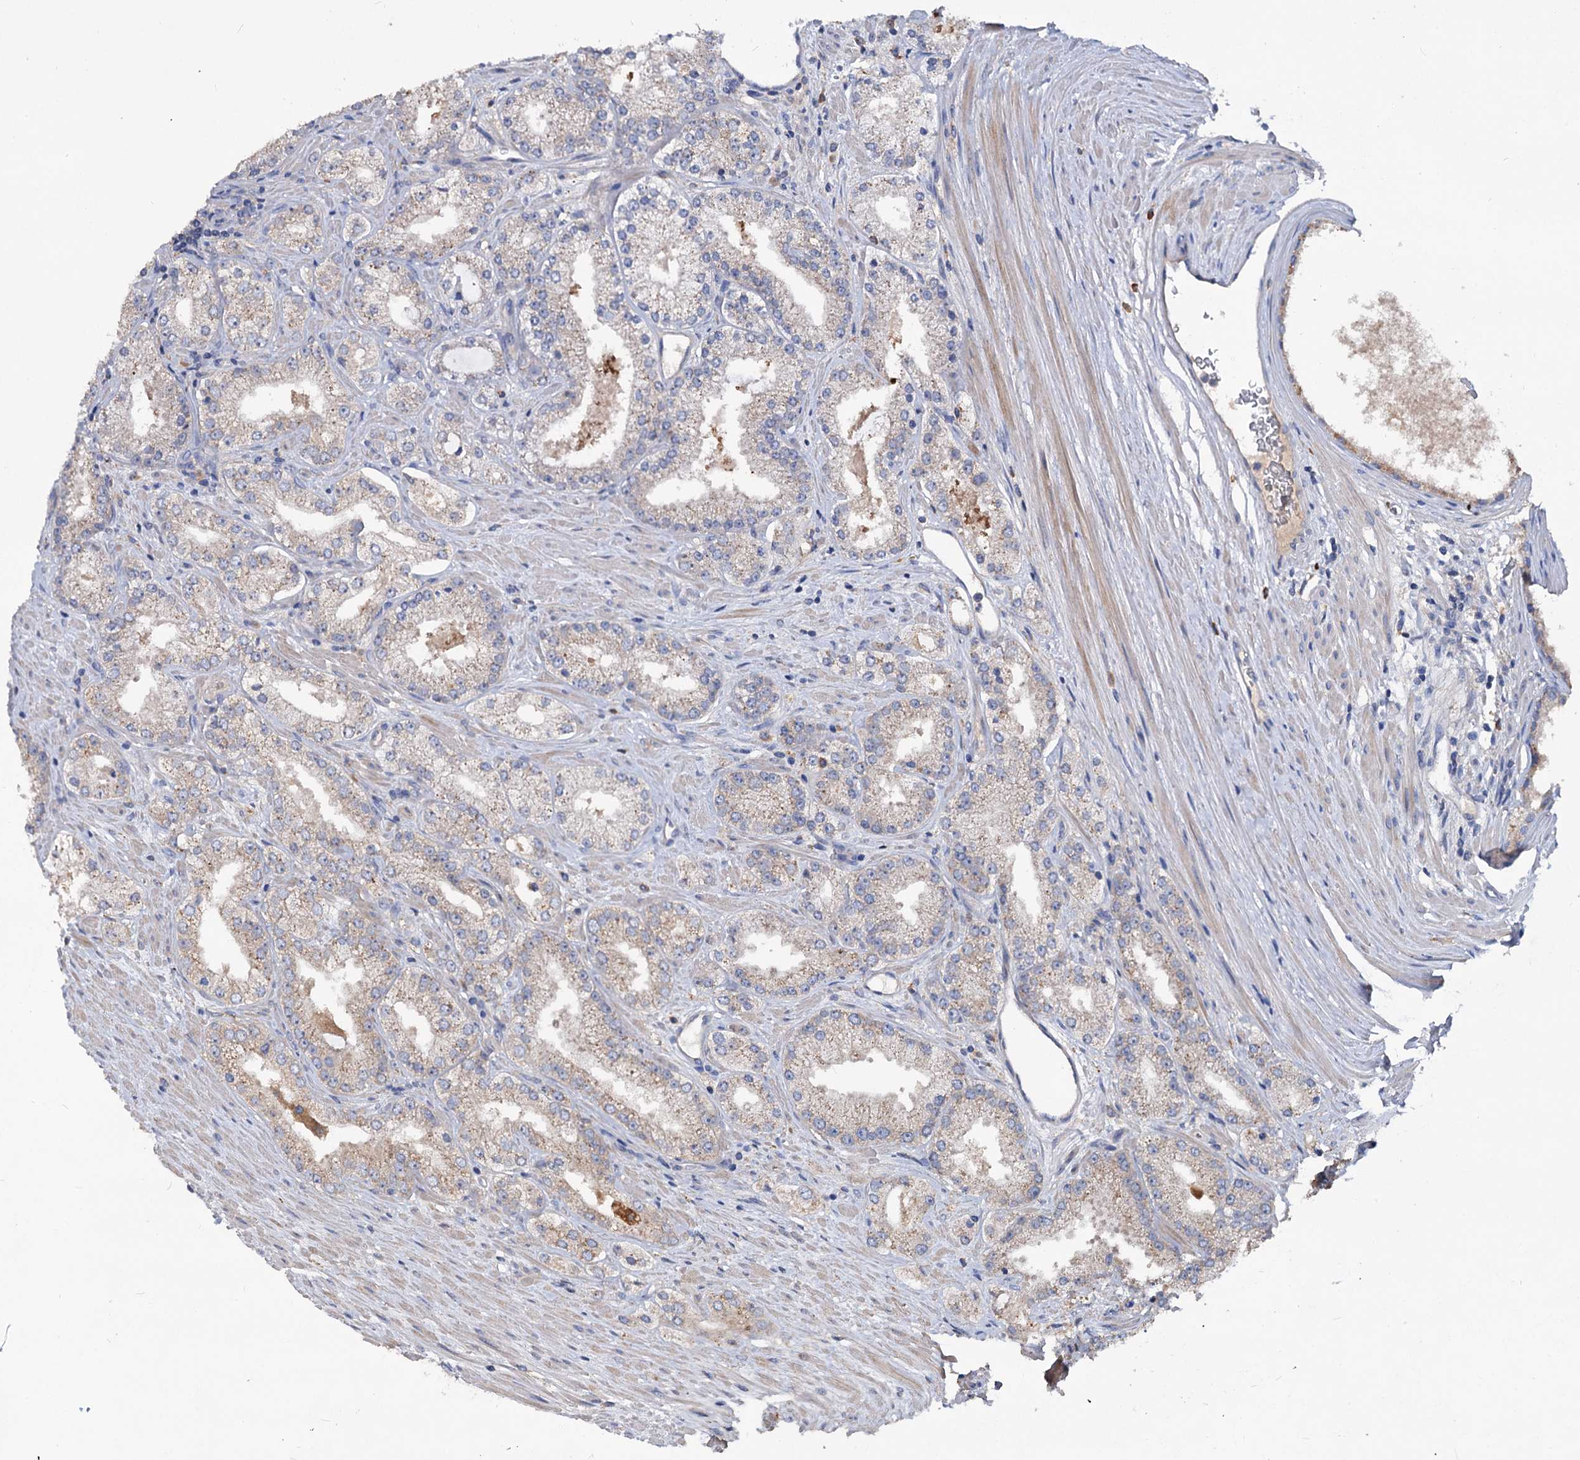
{"staining": {"intensity": "weak", "quantity": "25%-75%", "location": "cytoplasmic/membranous"}, "tissue": "prostate cancer", "cell_type": "Tumor cells", "image_type": "cancer", "snomed": [{"axis": "morphology", "description": "Adenocarcinoma, Low grade"}, {"axis": "topography", "description": "Prostate"}], "caption": "A low amount of weak cytoplasmic/membranous expression is seen in about 25%-75% of tumor cells in adenocarcinoma (low-grade) (prostate) tissue.", "gene": "ACY3", "patient": {"sex": "male", "age": 69}}